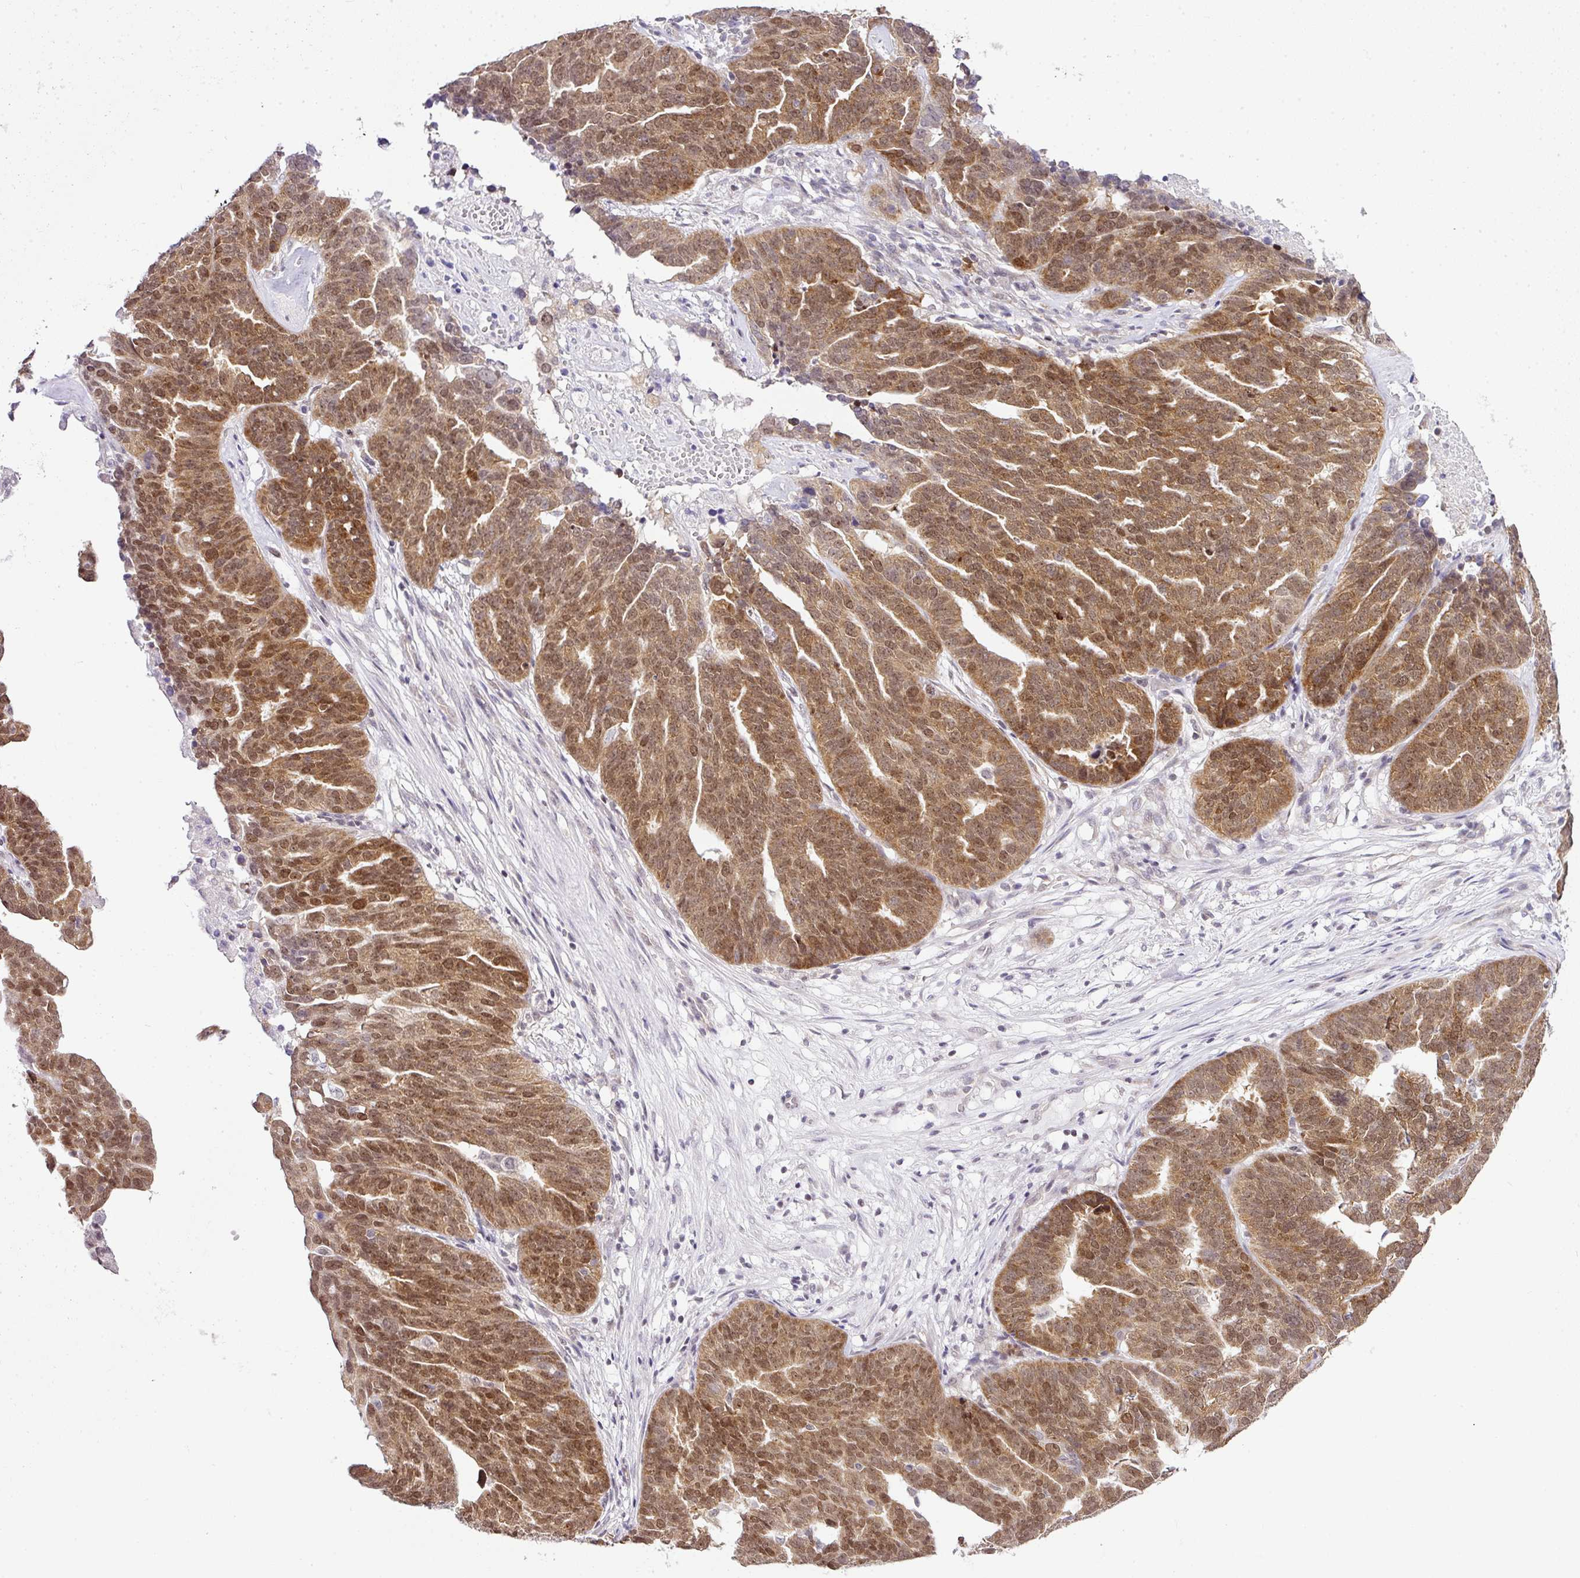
{"staining": {"intensity": "moderate", "quantity": ">75%", "location": "cytoplasmic/membranous,nuclear"}, "tissue": "ovarian cancer", "cell_type": "Tumor cells", "image_type": "cancer", "snomed": [{"axis": "morphology", "description": "Cystadenocarcinoma, serous, NOS"}, {"axis": "topography", "description": "Ovary"}], "caption": "This is a photomicrograph of IHC staining of serous cystadenocarcinoma (ovarian), which shows moderate staining in the cytoplasmic/membranous and nuclear of tumor cells.", "gene": "FAM32A", "patient": {"sex": "female", "age": 59}}